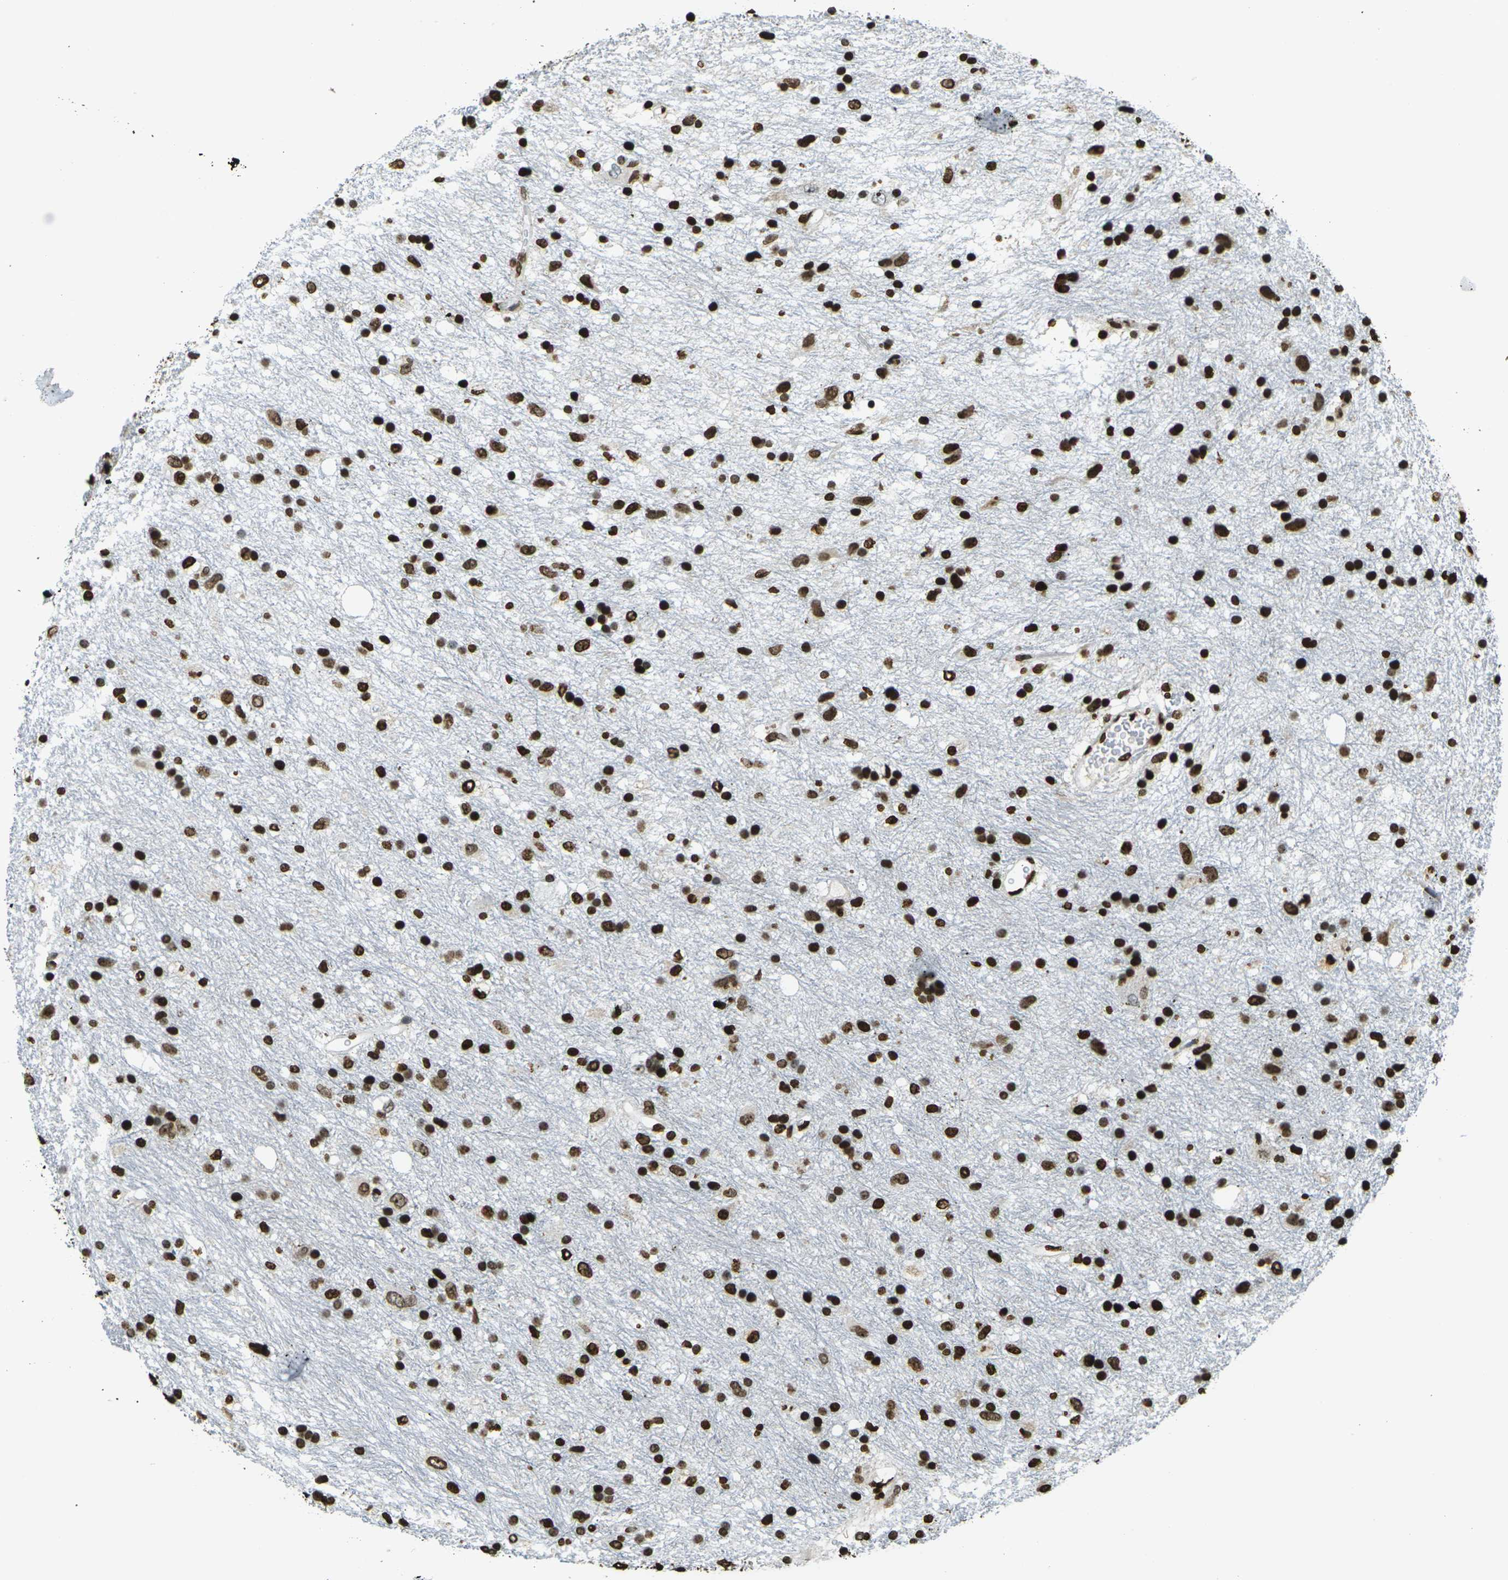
{"staining": {"intensity": "strong", "quantity": ">75%", "location": "nuclear"}, "tissue": "glioma", "cell_type": "Tumor cells", "image_type": "cancer", "snomed": [{"axis": "morphology", "description": "Glioma, malignant, Low grade"}, {"axis": "topography", "description": "Brain"}], "caption": "A brown stain shows strong nuclear staining of a protein in human glioma tumor cells.", "gene": "H1-2", "patient": {"sex": "male", "age": 77}}